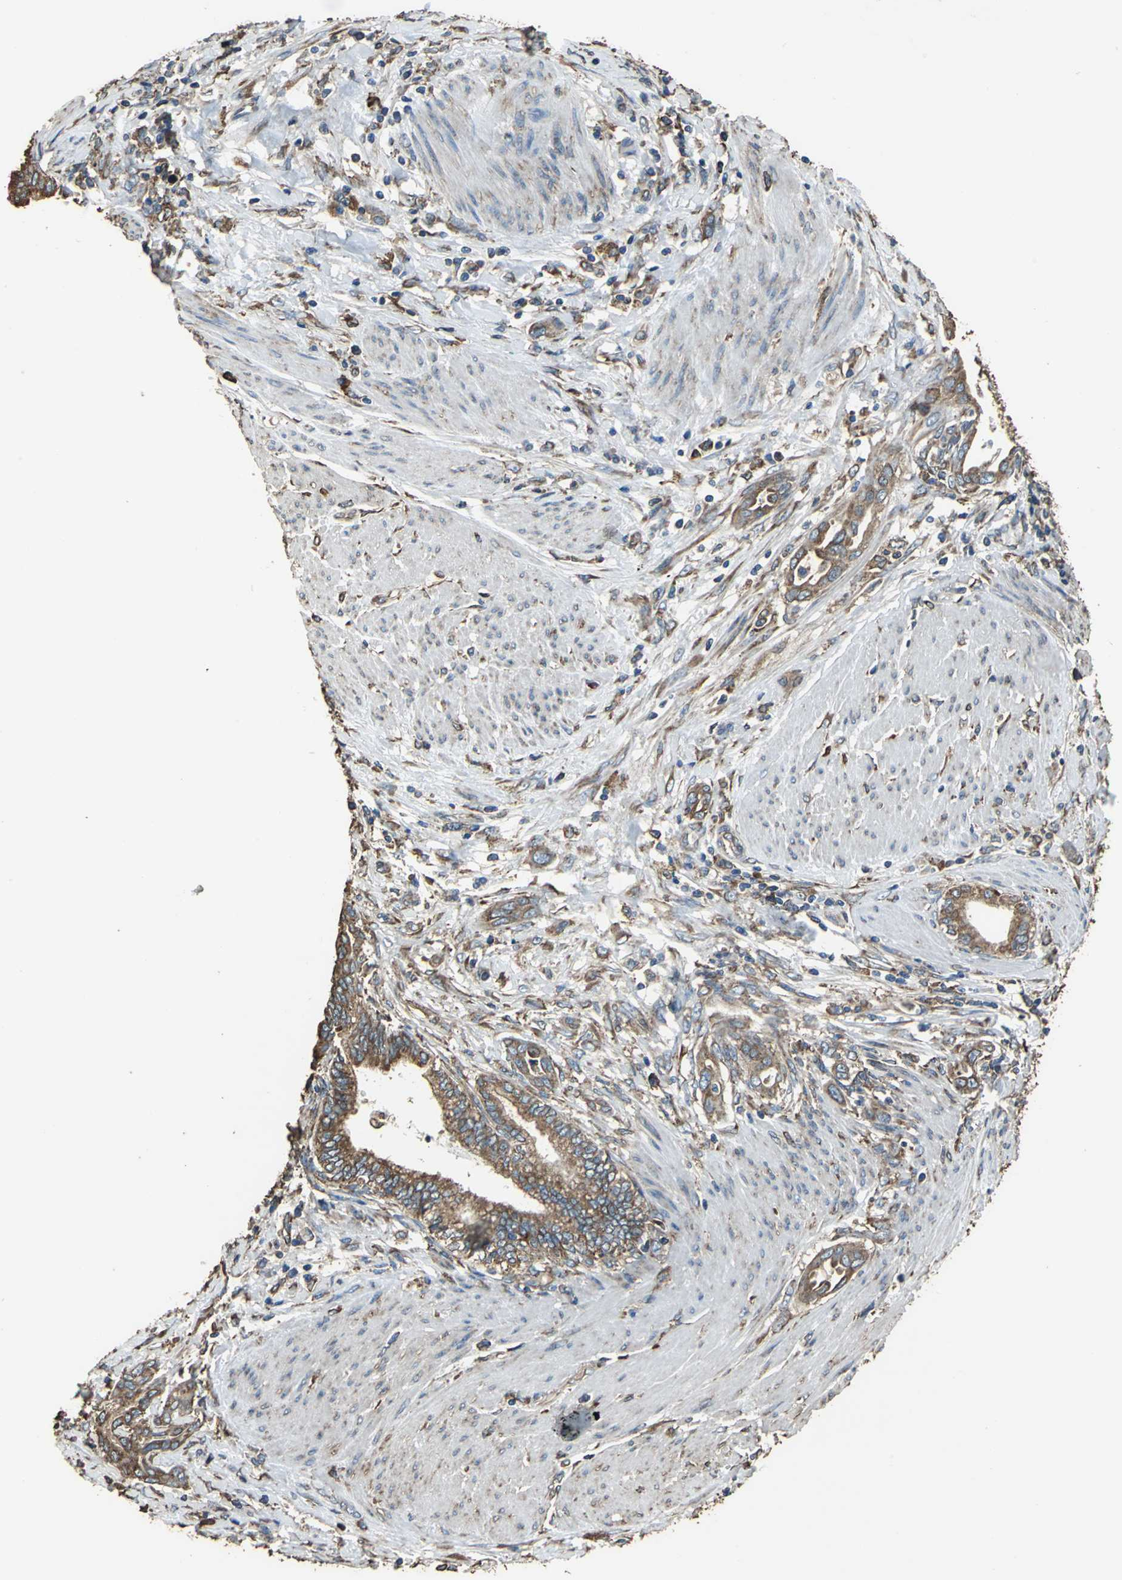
{"staining": {"intensity": "strong", "quantity": ">75%", "location": "cytoplasmic/membranous"}, "tissue": "pancreatic cancer", "cell_type": "Tumor cells", "image_type": "cancer", "snomed": [{"axis": "morphology", "description": "Adenocarcinoma, NOS"}, {"axis": "topography", "description": "Pancreas"}], "caption": "Pancreatic cancer was stained to show a protein in brown. There is high levels of strong cytoplasmic/membranous expression in approximately >75% of tumor cells.", "gene": "GPANK1", "patient": {"sex": "female", "age": 64}}